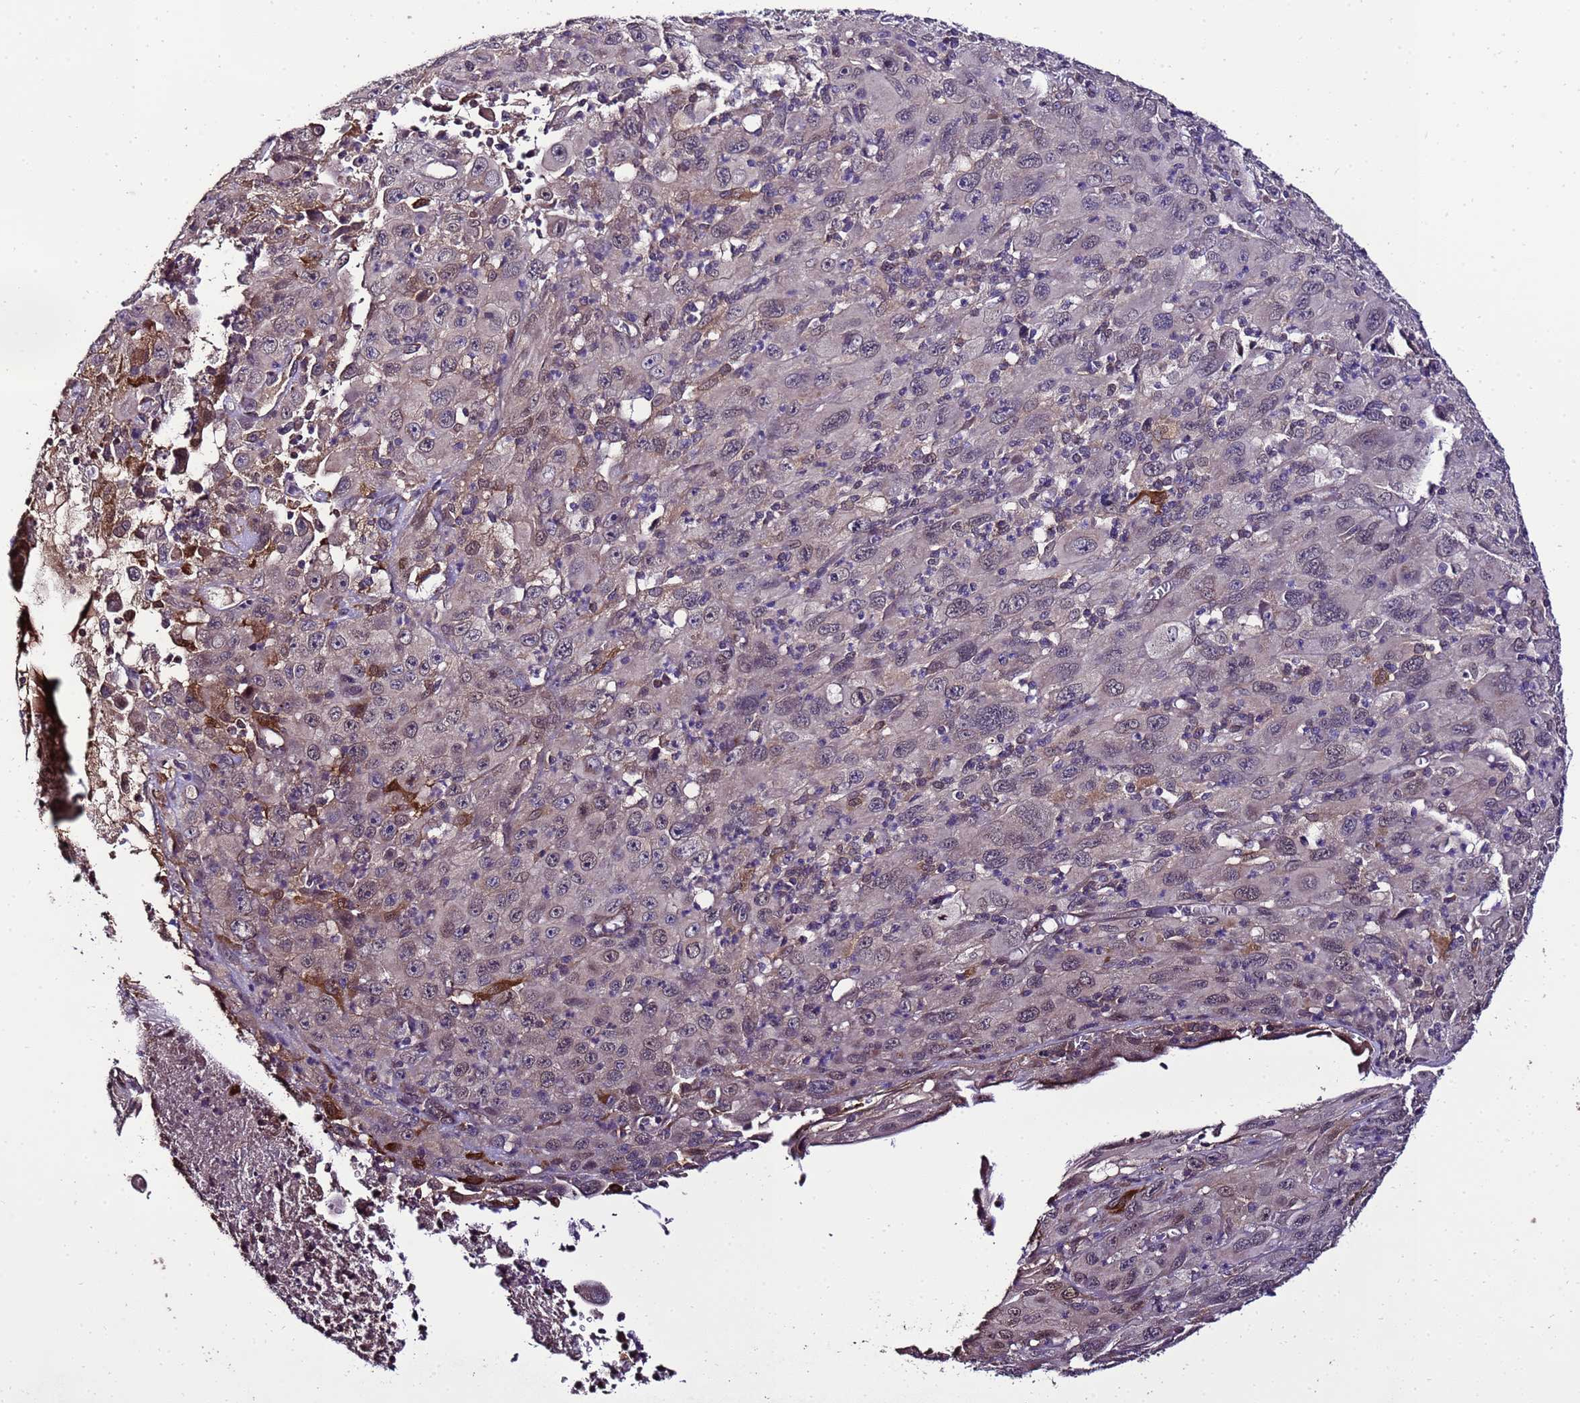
{"staining": {"intensity": "weak", "quantity": "<25%", "location": "cytoplasmic/membranous"}, "tissue": "melanoma", "cell_type": "Tumor cells", "image_type": "cancer", "snomed": [{"axis": "morphology", "description": "Malignant melanoma, Metastatic site"}, {"axis": "topography", "description": "Skin"}], "caption": "A micrograph of melanoma stained for a protein displays no brown staining in tumor cells.", "gene": "ZNF329", "patient": {"sex": "female", "age": 56}}